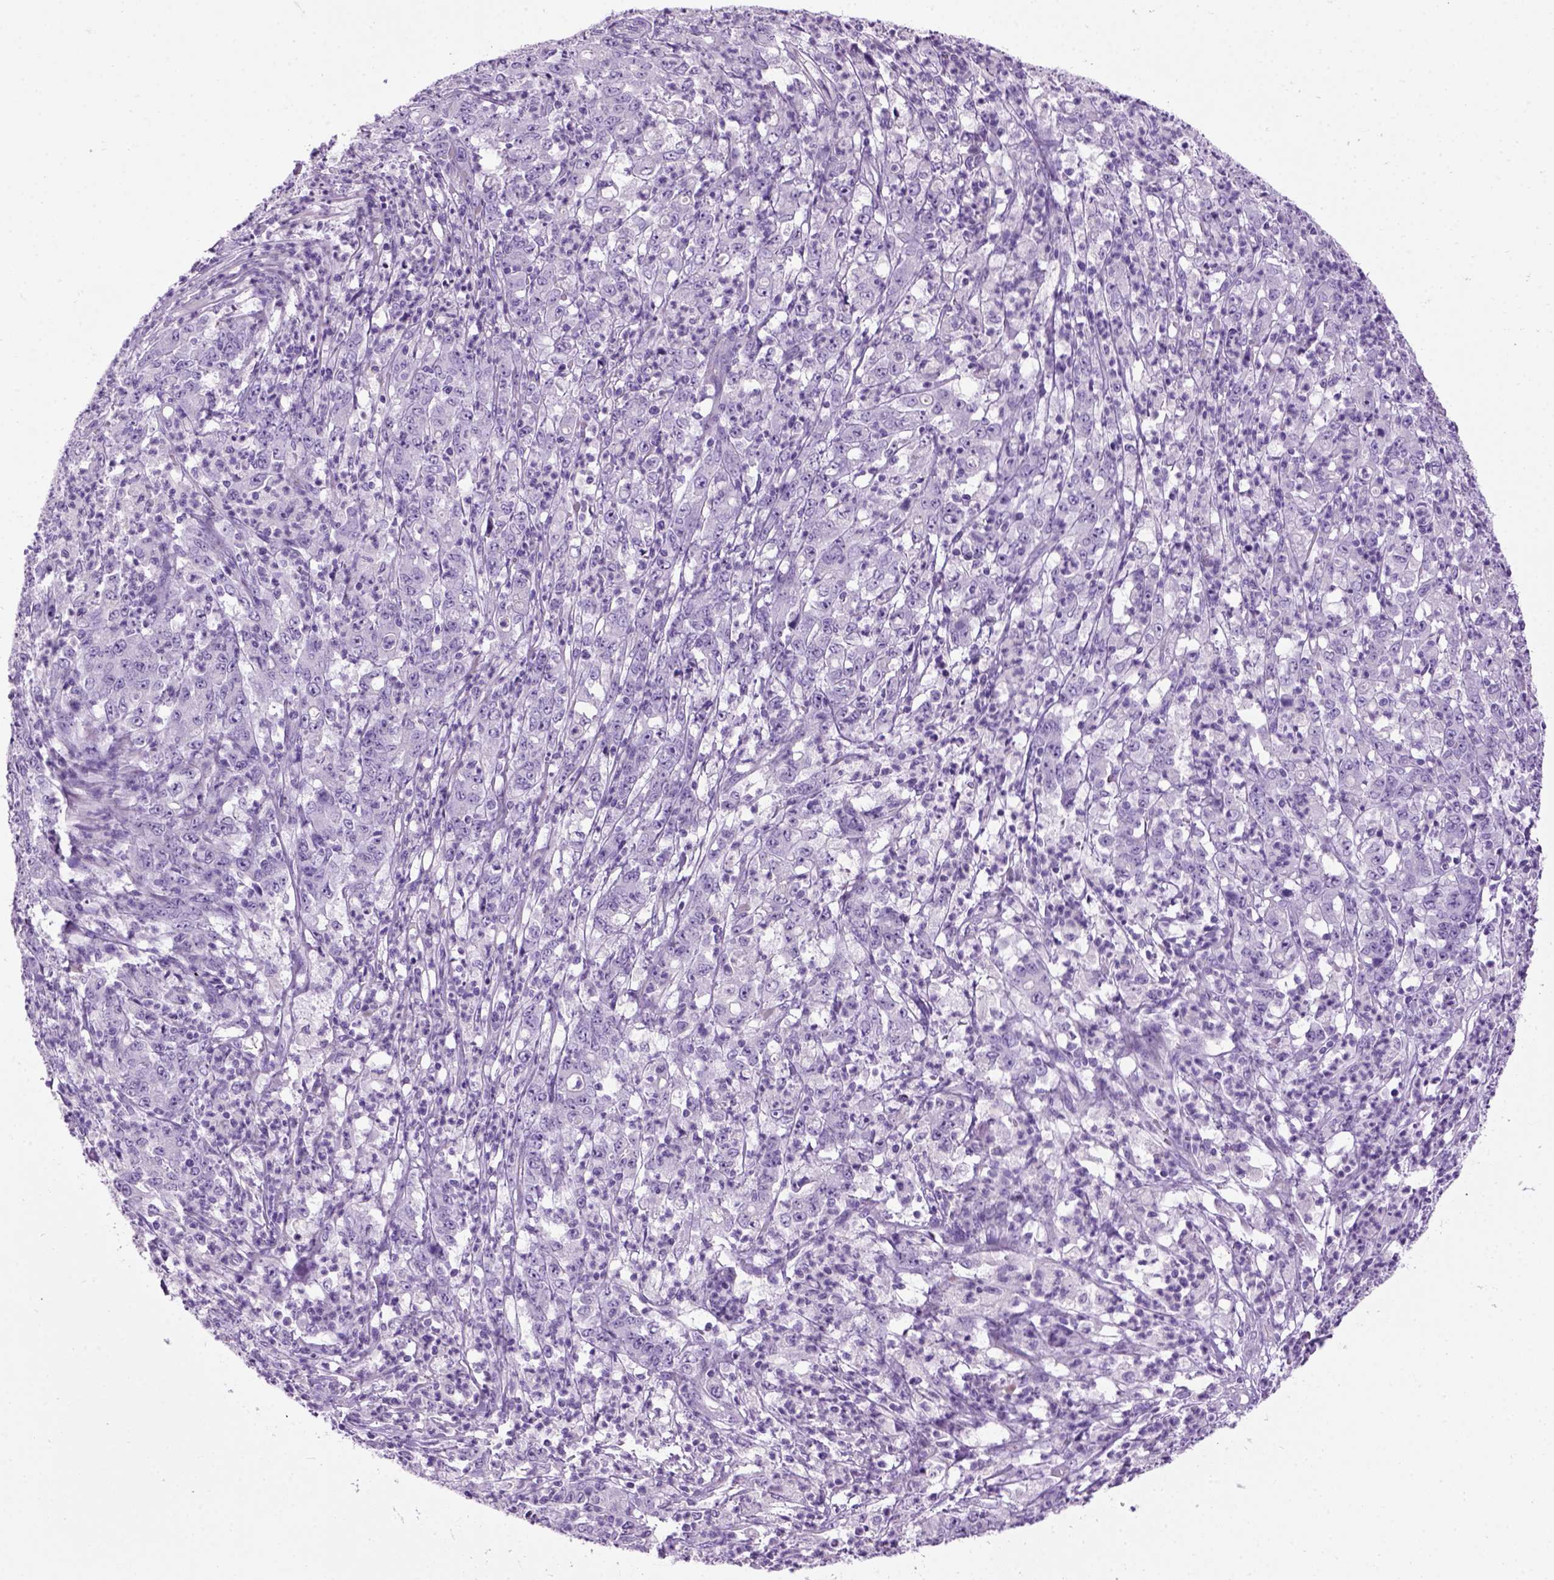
{"staining": {"intensity": "negative", "quantity": "none", "location": "none"}, "tissue": "stomach cancer", "cell_type": "Tumor cells", "image_type": "cancer", "snomed": [{"axis": "morphology", "description": "Adenocarcinoma, NOS"}, {"axis": "topography", "description": "Stomach, lower"}], "caption": "This is an IHC photomicrograph of adenocarcinoma (stomach). There is no positivity in tumor cells.", "gene": "GABRB2", "patient": {"sex": "female", "age": 71}}